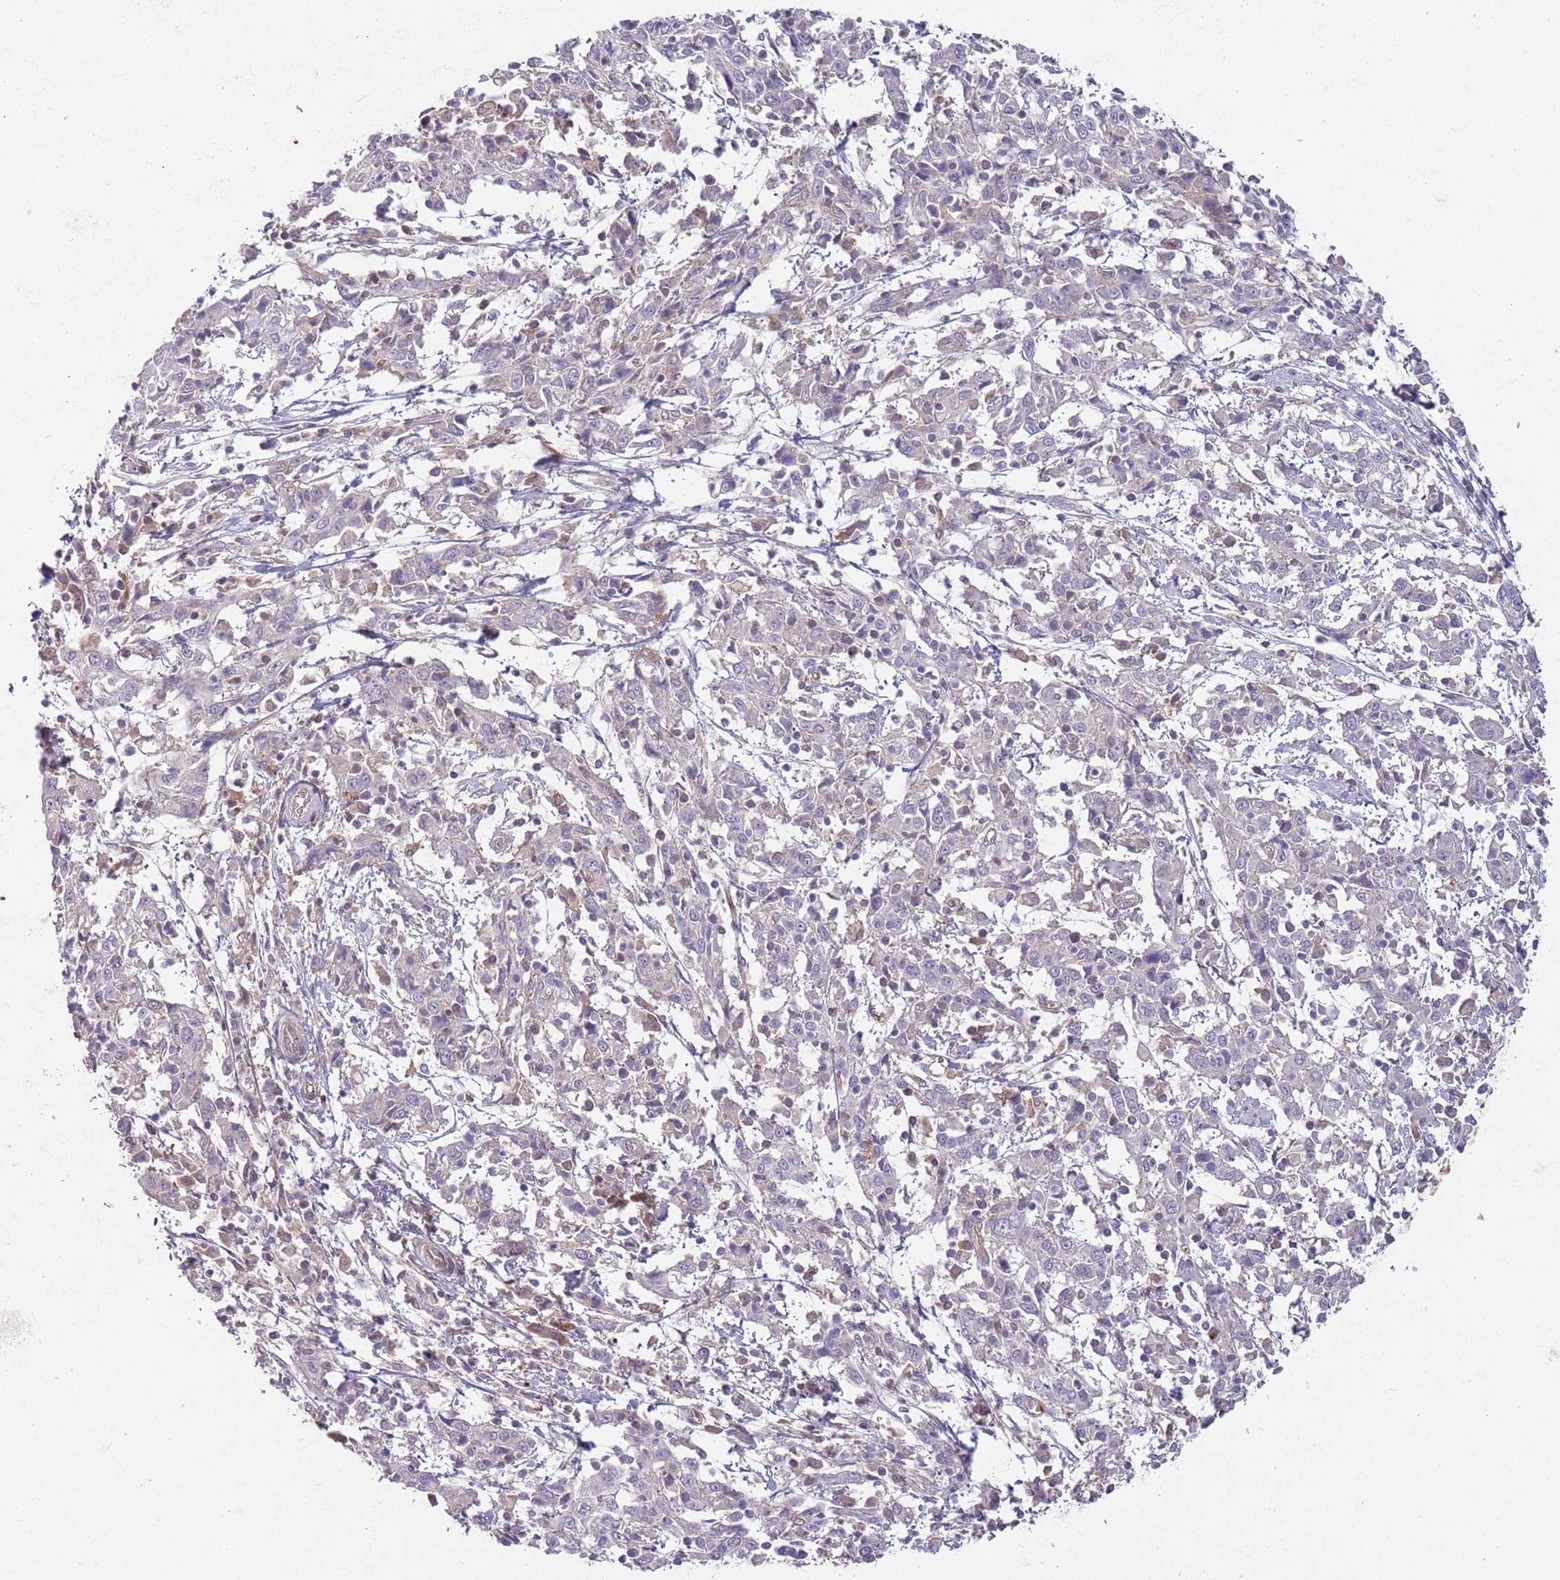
{"staining": {"intensity": "negative", "quantity": "none", "location": "none"}, "tissue": "cervical cancer", "cell_type": "Tumor cells", "image_type": "cancer", "snomed": [{"axis": "morphology", "description": "Squamous cell carcinoma, NOS"}, {"axis": "topography", "description": "Cervix"}], "caption": "IHC of cervical squamous cell carcinoma displays no positivity in tumor cells. The staining is performed using DAB (3,3'-diaminobenzidine) brown chromogen with nuclei counter-stained in using hematoxylin.", "gene": "SAV1", "patient": {"sex": "female", "age": 46}}